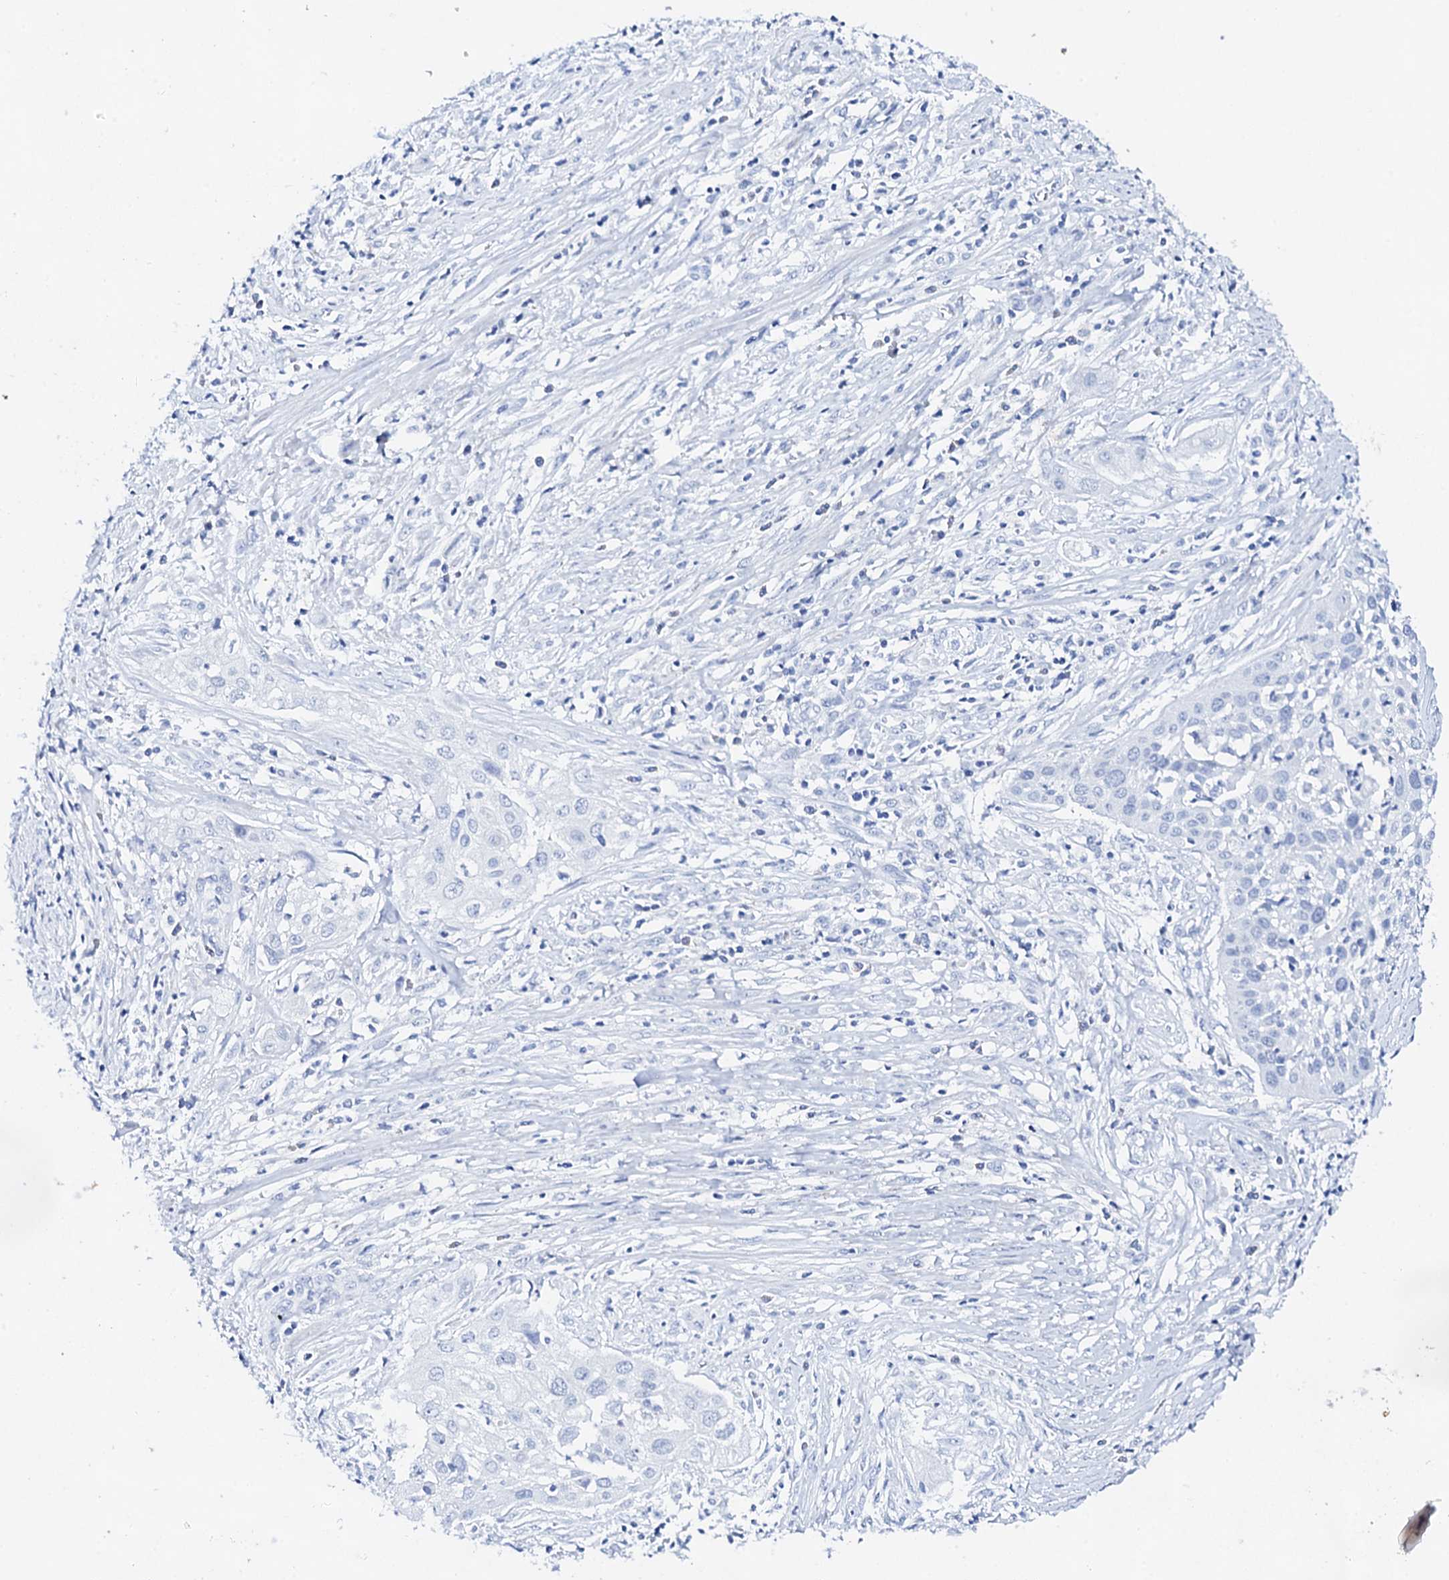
{"staining": {"intensity": "negative", "quantity": "none", "location": "none"}, "tissue": "cervical cancer", "cell_type": "Tumor cells", "image_type": "cancer", "snomed": [{"axis": "morphology", "description": "Squamous cell carcinoma, NOS"}, {"axis": "topography", "description": "Cervix"}], "caption": "Tumor cells are negative for protein expression in human cervical squamous cell carcinoma.", "gene": "FBXL16", "patient": {"sex": "female", "age": 34}}